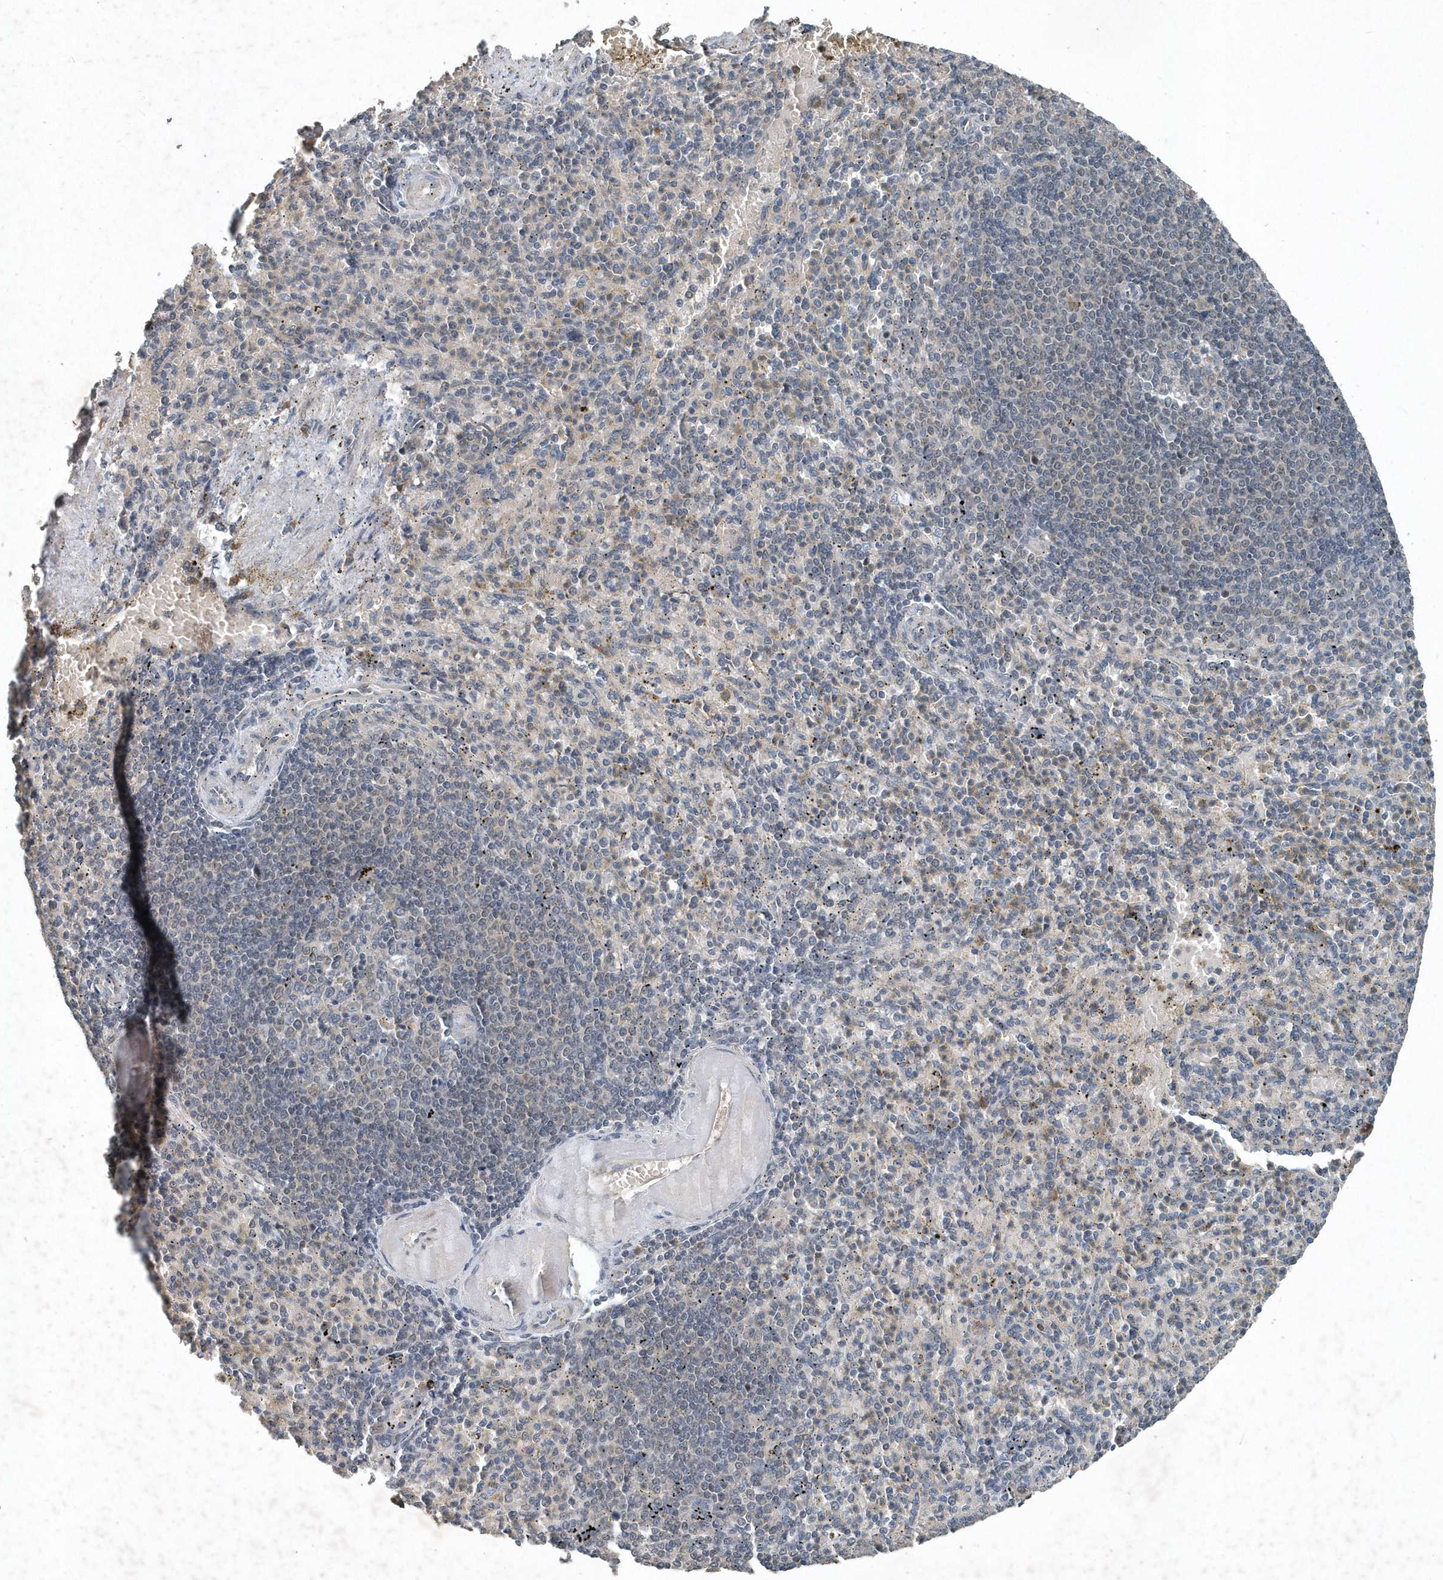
{"staining": {"intensity": "negative", "quantity": "none", "location": "none"}, "tissue": "spleen", "cell_type": "Cells in red pulp", "image_type": "normal", "snomed": [{"axis": "morphology", "description": "Normal tissue, NOS"}, {"axis": "topography", "description": "Spleen"}], "caption": "Immunohistochemistry of benign human spleen exhibits no staining in cells in red pulp. (DAB (3,3'-diaminobenzidine) IHC with hematoxylin counter stain).", "gene": "SCFD2", "patient": {"sex": "female", "age": 74}}